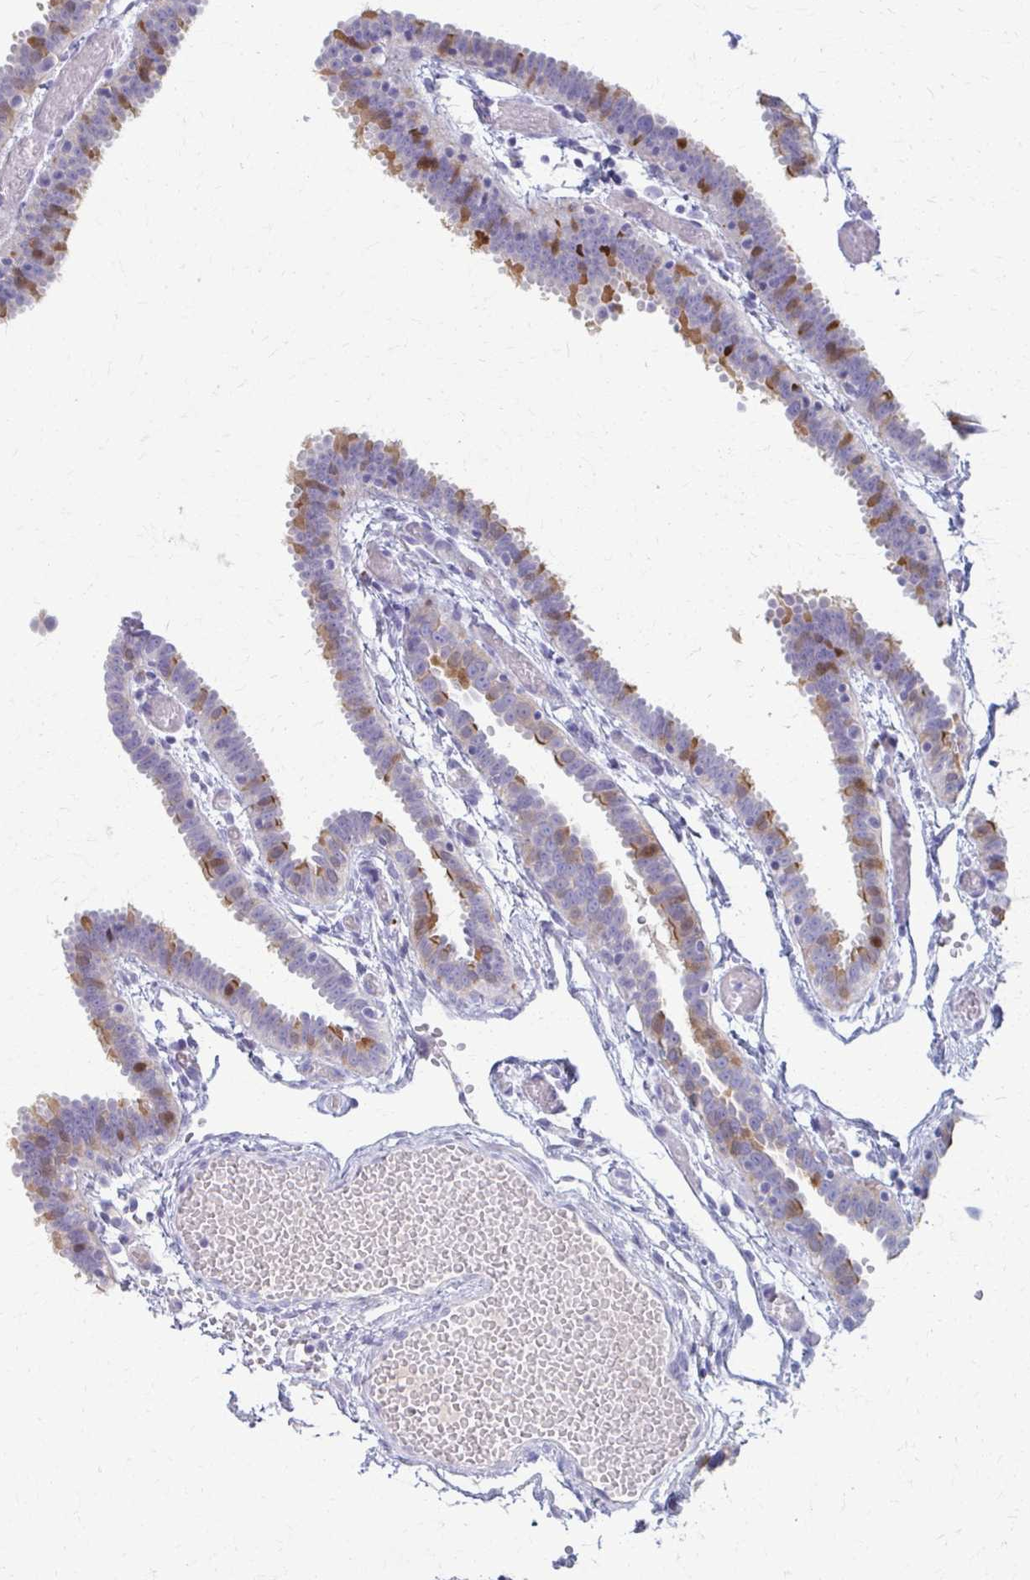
{"staining": {"intensity": "moderate", "quantity": "<25%", "location": "cytoplasmic/membranous"}, "tissue": "fallopian tube", "cell_type": "Glandular cells", "image_type": "normal", "snomed": [{"axis": "morphology", "description": "Normal tissue, NOS"}, {"axis": "topography", "description": "Fallopian tube"}], "caption": "Benign fallopian tube demonstrates moderate cytoplasmic/membranous staining in approximately <25% of glandular cells, visualized by immunohistochemistry.", "gene": "ENSG00000275249", "patient": {"sex": "female", "age": 37}}